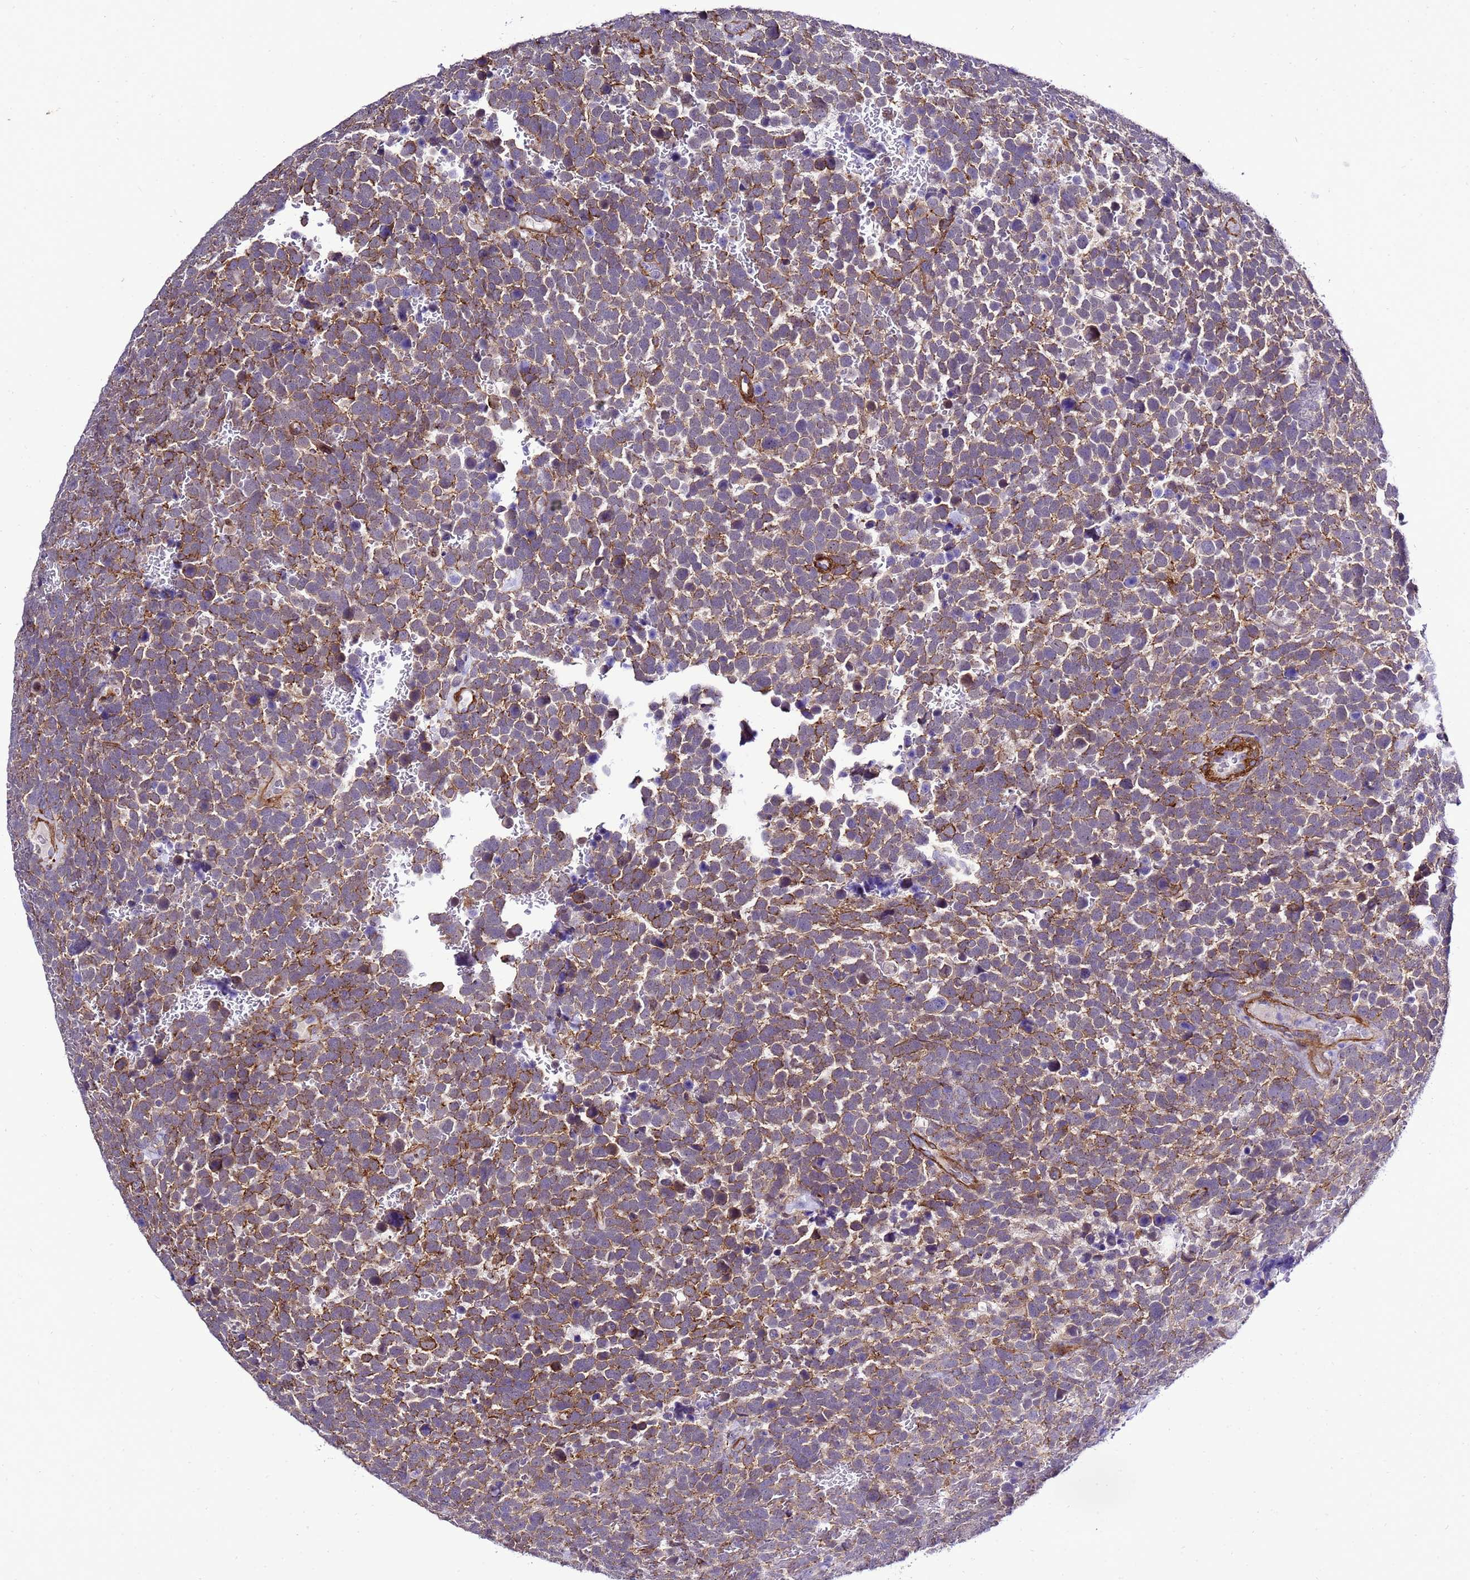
{"staining": {"intensity": "moderate", "quantity": "25%-75%", "location": "cytoplasmic/membranous"}, "tissue": "urothelial cancer", "cell_type": "Tumor cells", "image_type": "cancer", "snomed": [{"axis": "morphology", "description": "Urothelial carcinoma, High grade"}, {"axis": "topography", "description": "Urinary bladder"}], "caption": "Protein staining of high-grade urothelial carcinoma tissue demonstrates moderate cytoplasmic/membranous expression in about 25%-75% of tumor cells.", "gene": "GZF1", "patient": {"sex": "female", "age": 82}}